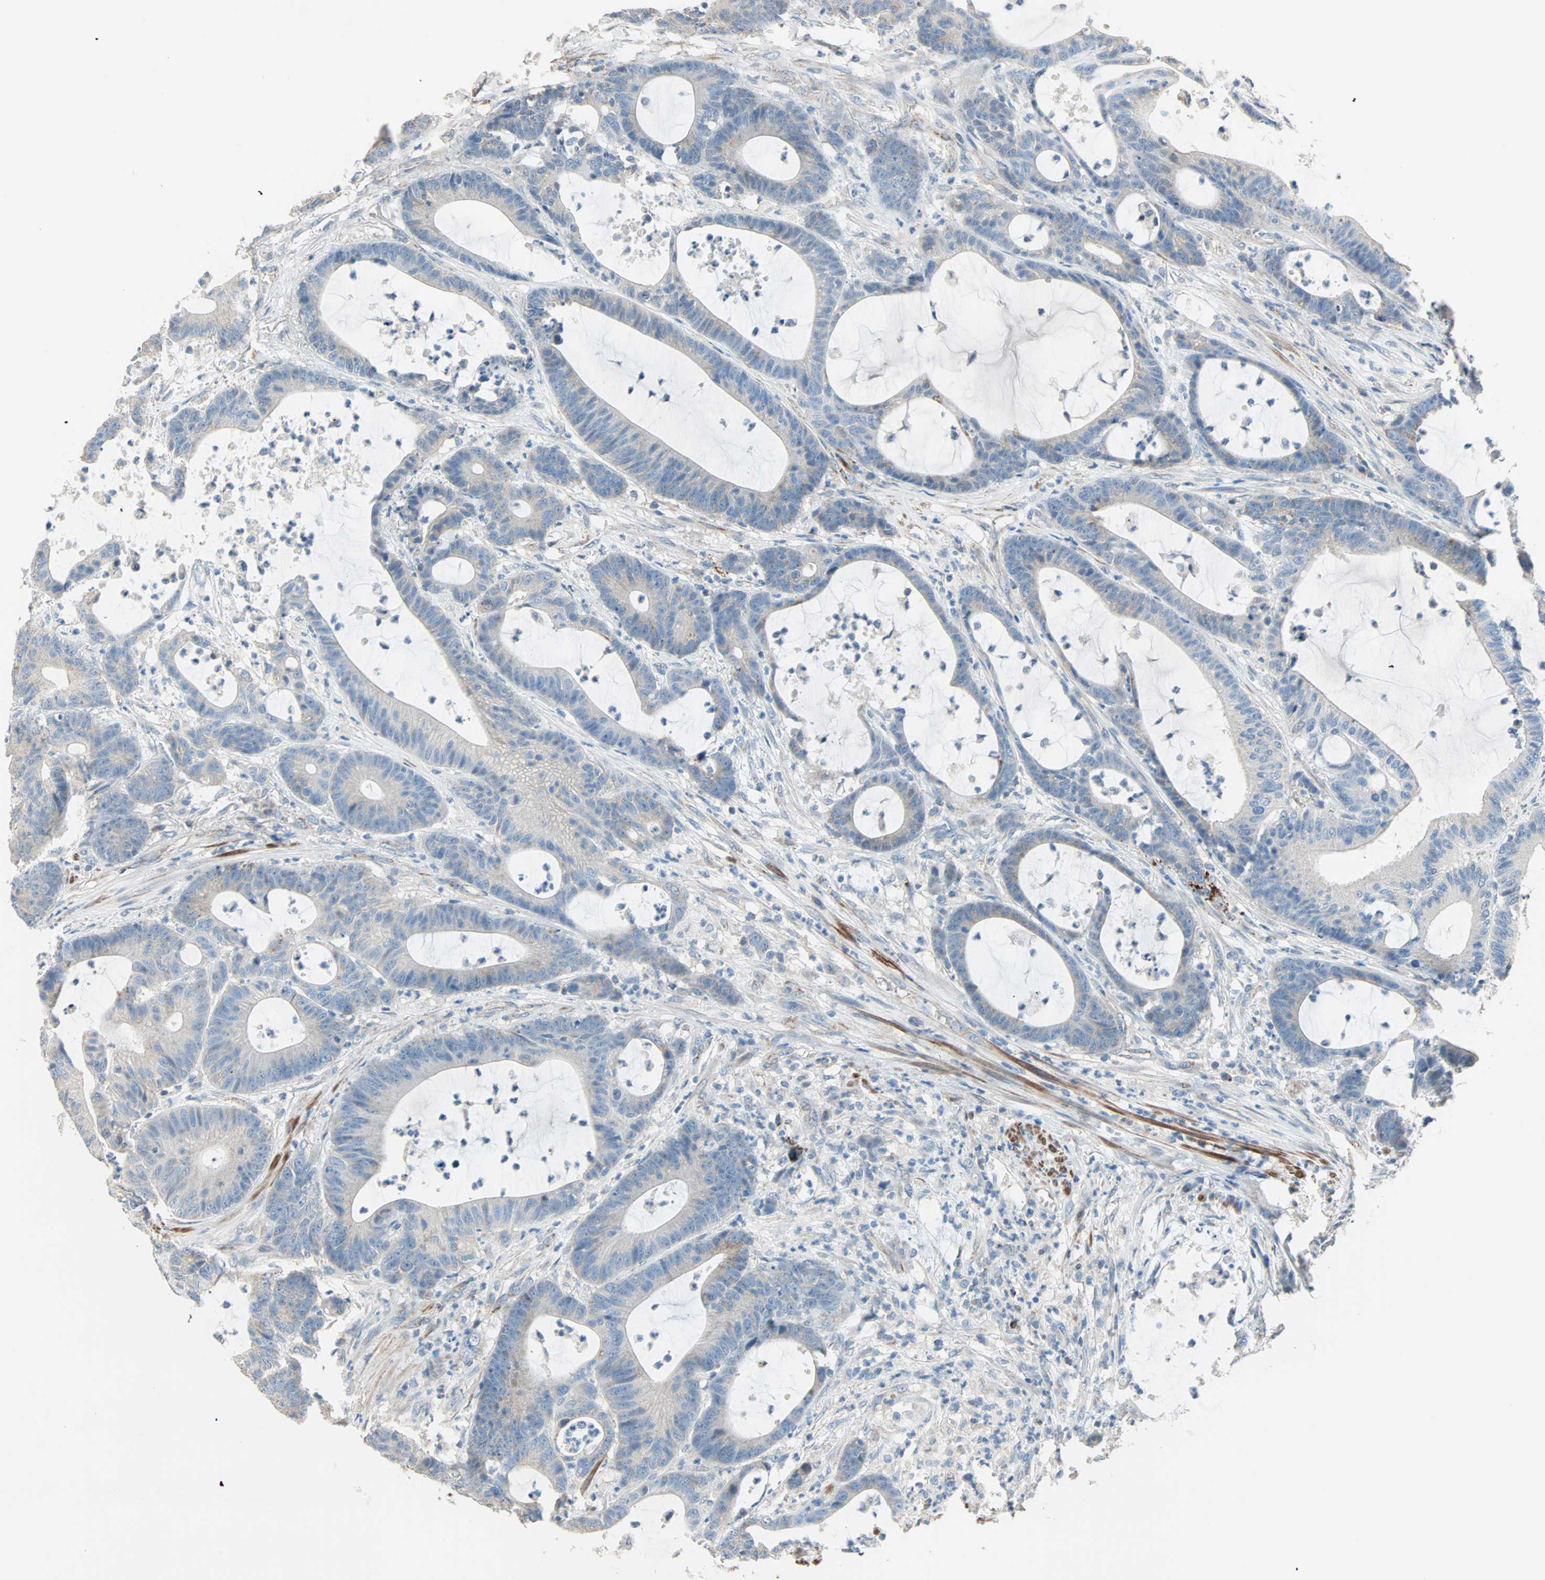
{"staining": {"intensity": "weak", "quantity": "25%-75%", "location": "cytoplasmic/membranous"}, "tissue": "colorectal cancer", "cell_type": "Tumor cells", "image_type": "cancer", "snomed": [{"axis": "morphology", "description": "Adenocarcinoma, NOS"}, {"axis": "topography", "description": "Colon"}], "caption": "Colorectal cancer (adenocarcinoma) stained with immunohistochemistry (IHC) exhibits weak cytoplasmic/membranous expression in about 25%-75% of tumor cells. Using DAB (3,3'-diaminobenzidine) (brown) and hematoxylin (blue) stains, captured at high magnification using brightfield microscopy.", "gene": "ACVRL1", "patient": {"sex": "female", "age": 84}}